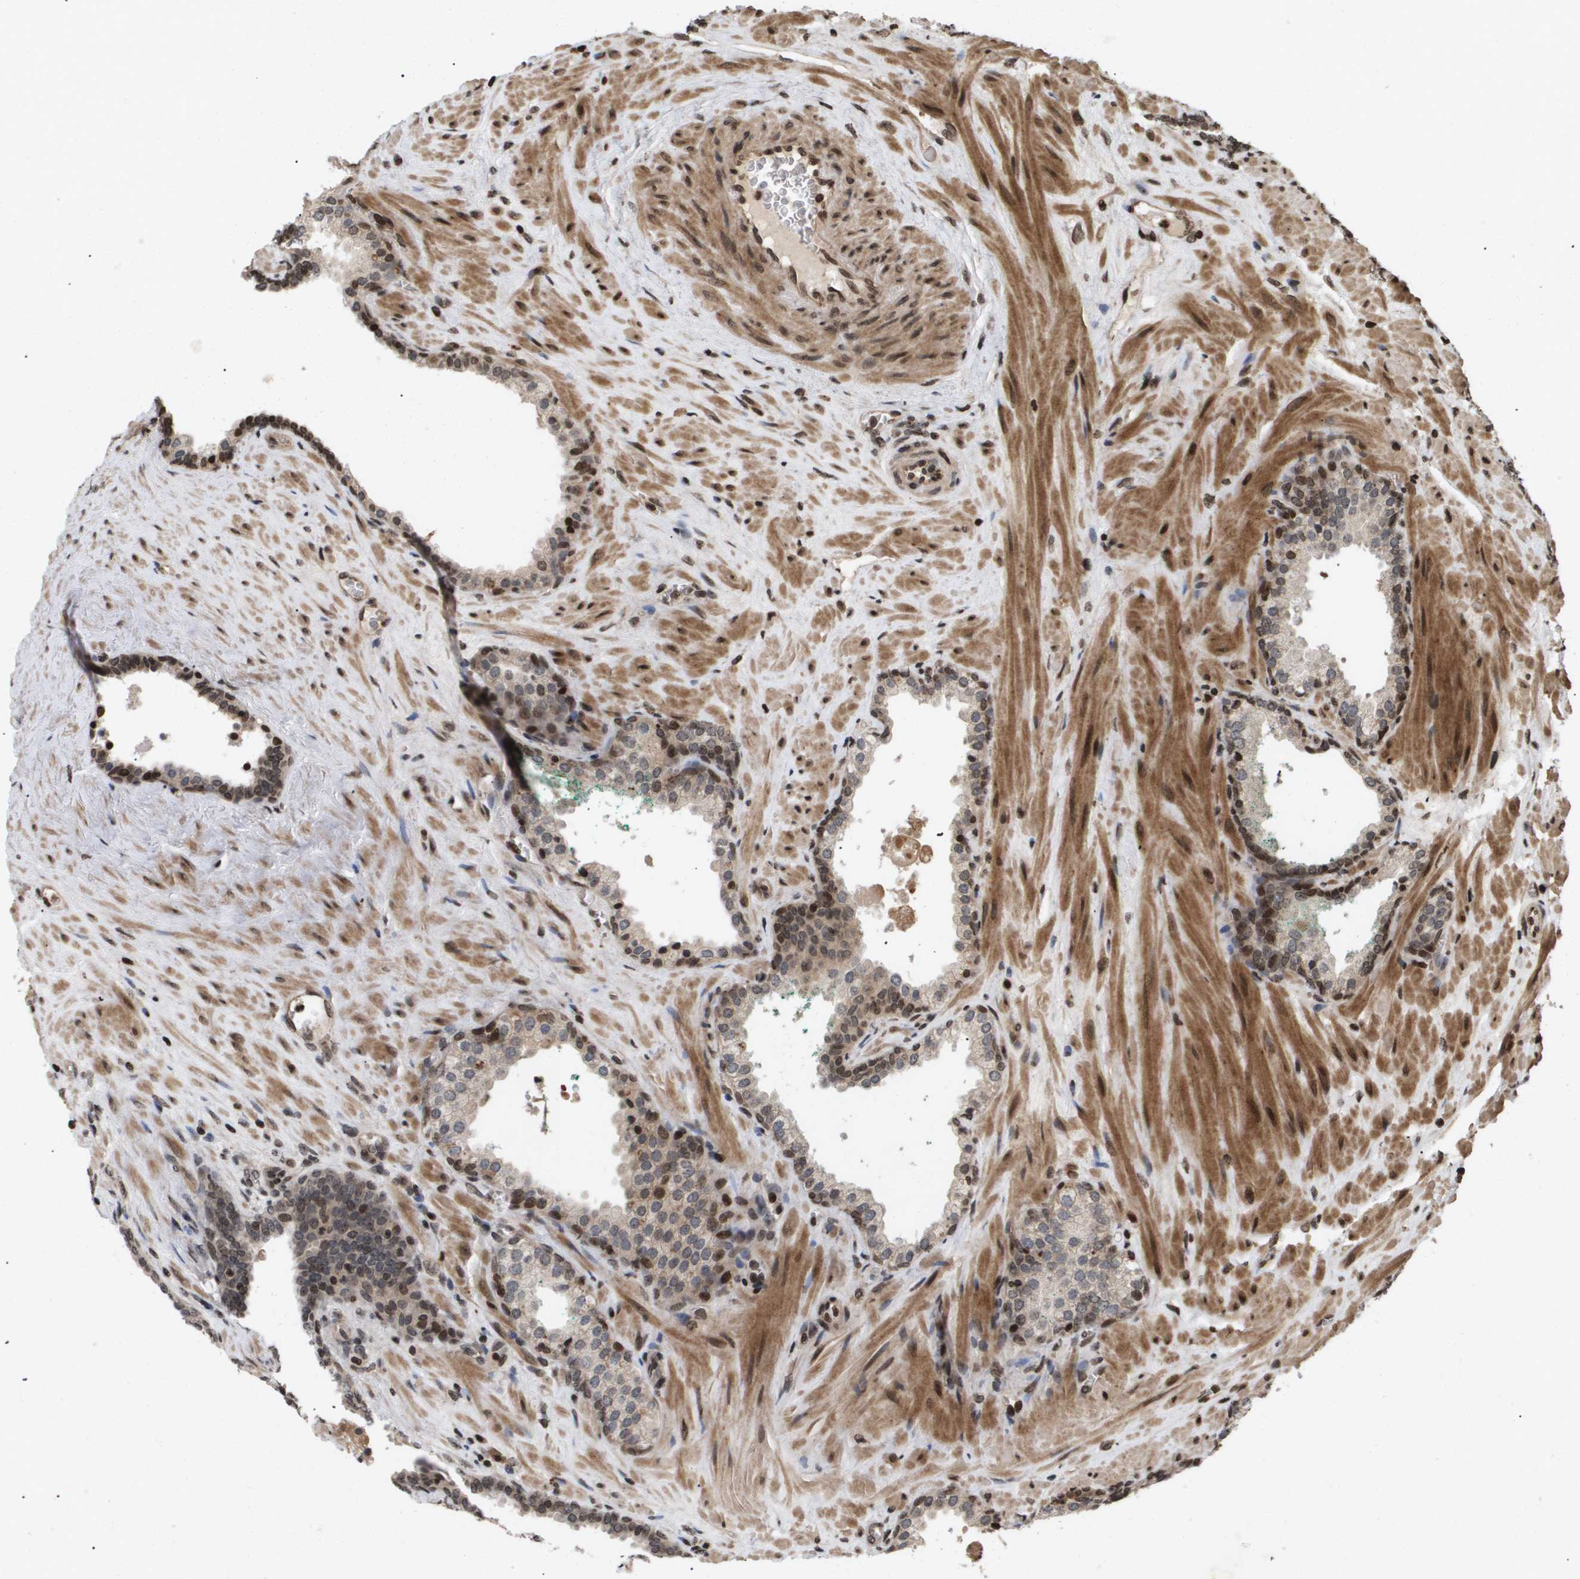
{"staining": {"intensity": "moderate", "quantity": "25%-75%", "location": "nuclear"}, "tissue": "prostate cancer", "cell_type": "Tumor cells", "image_type": "cancer", "snomed": [{"axis": "morphology", "description": "Adenocarcinoma, Low grade"}, {"axis": "topography", "description": "Prostate"}], "caption": "High-magnification brightfield microscopy of adenocarcinoma (low-grade) (prostate) stained with DAB (brown) and counterstained with hematoxylin (blue). tumor cells exhibit moderate nuclear staining is appreciated in approximately25%-75% of cells. (Stains: DAB in brown, nuclei in blue, Microscopy: brightfield microscopy at high magnification).", "gene": "HSPA6", "patient": {"sex": "male", "age": 63}}